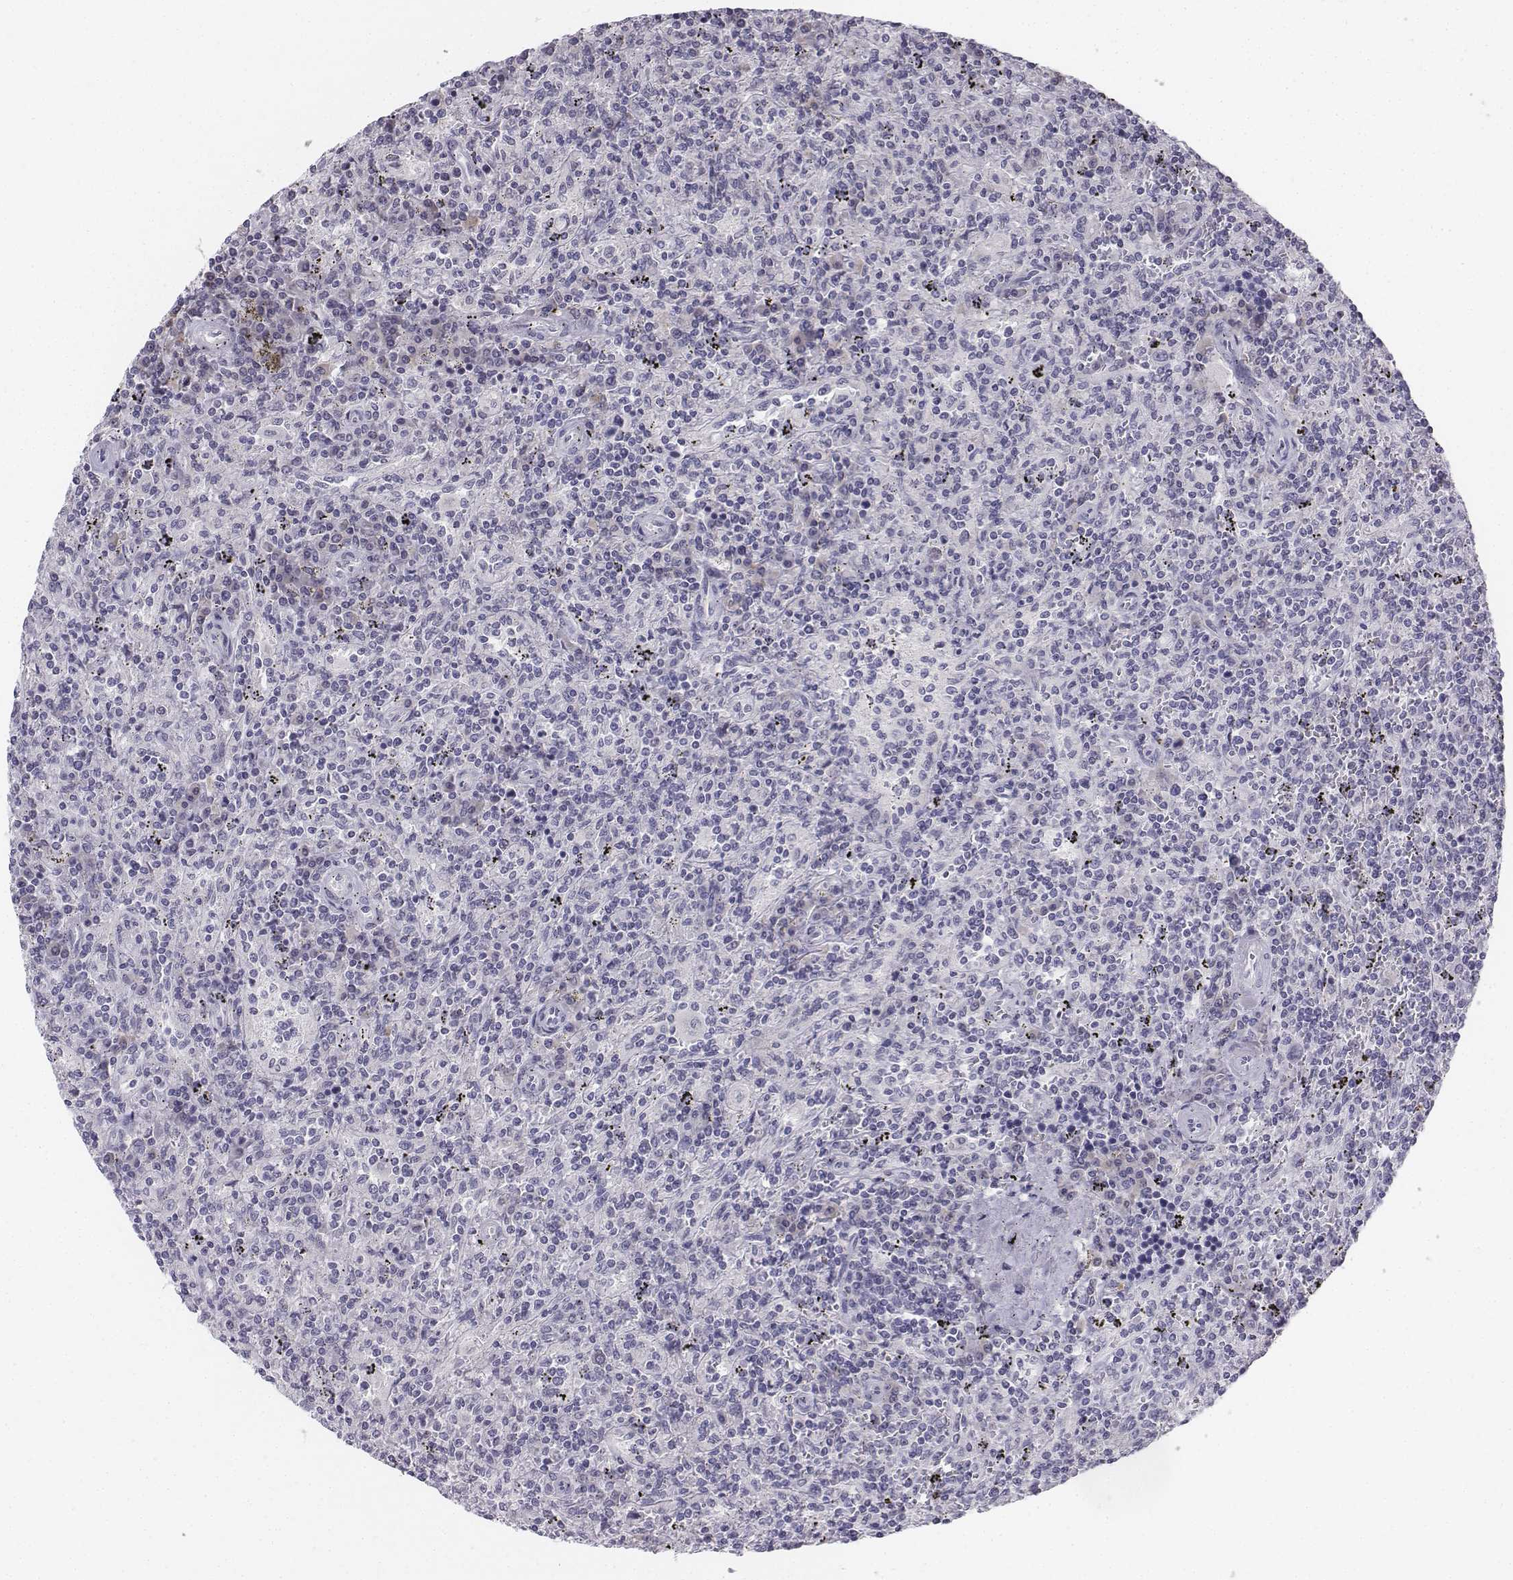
{"staining": {"intensity": "negative", "quantity": "none", "location": "none"}, "tissue": "lymphoma", "cell_type": "Tumor cells", "image_type": "cancer", "snomed": [{"axis": "morphology", "description": "Malignant lymphoma, non-Hodgkin's type, Low grade"}, {"axis": "topography", "description": "Spleen"}], "caption": "This image is of lymphoma stained with IHC to label a protein in brown with the nuclei are counter-stained blue. There is no positivity in tumor cells. Brightfield microscopy of IHC stained with DAB (3,3'-diaminobenzidine) (brown) and hematoxylin (blue), captured at high magnification.", "gene": "PENK", "patient": {"sex": "male", "age": 62}}